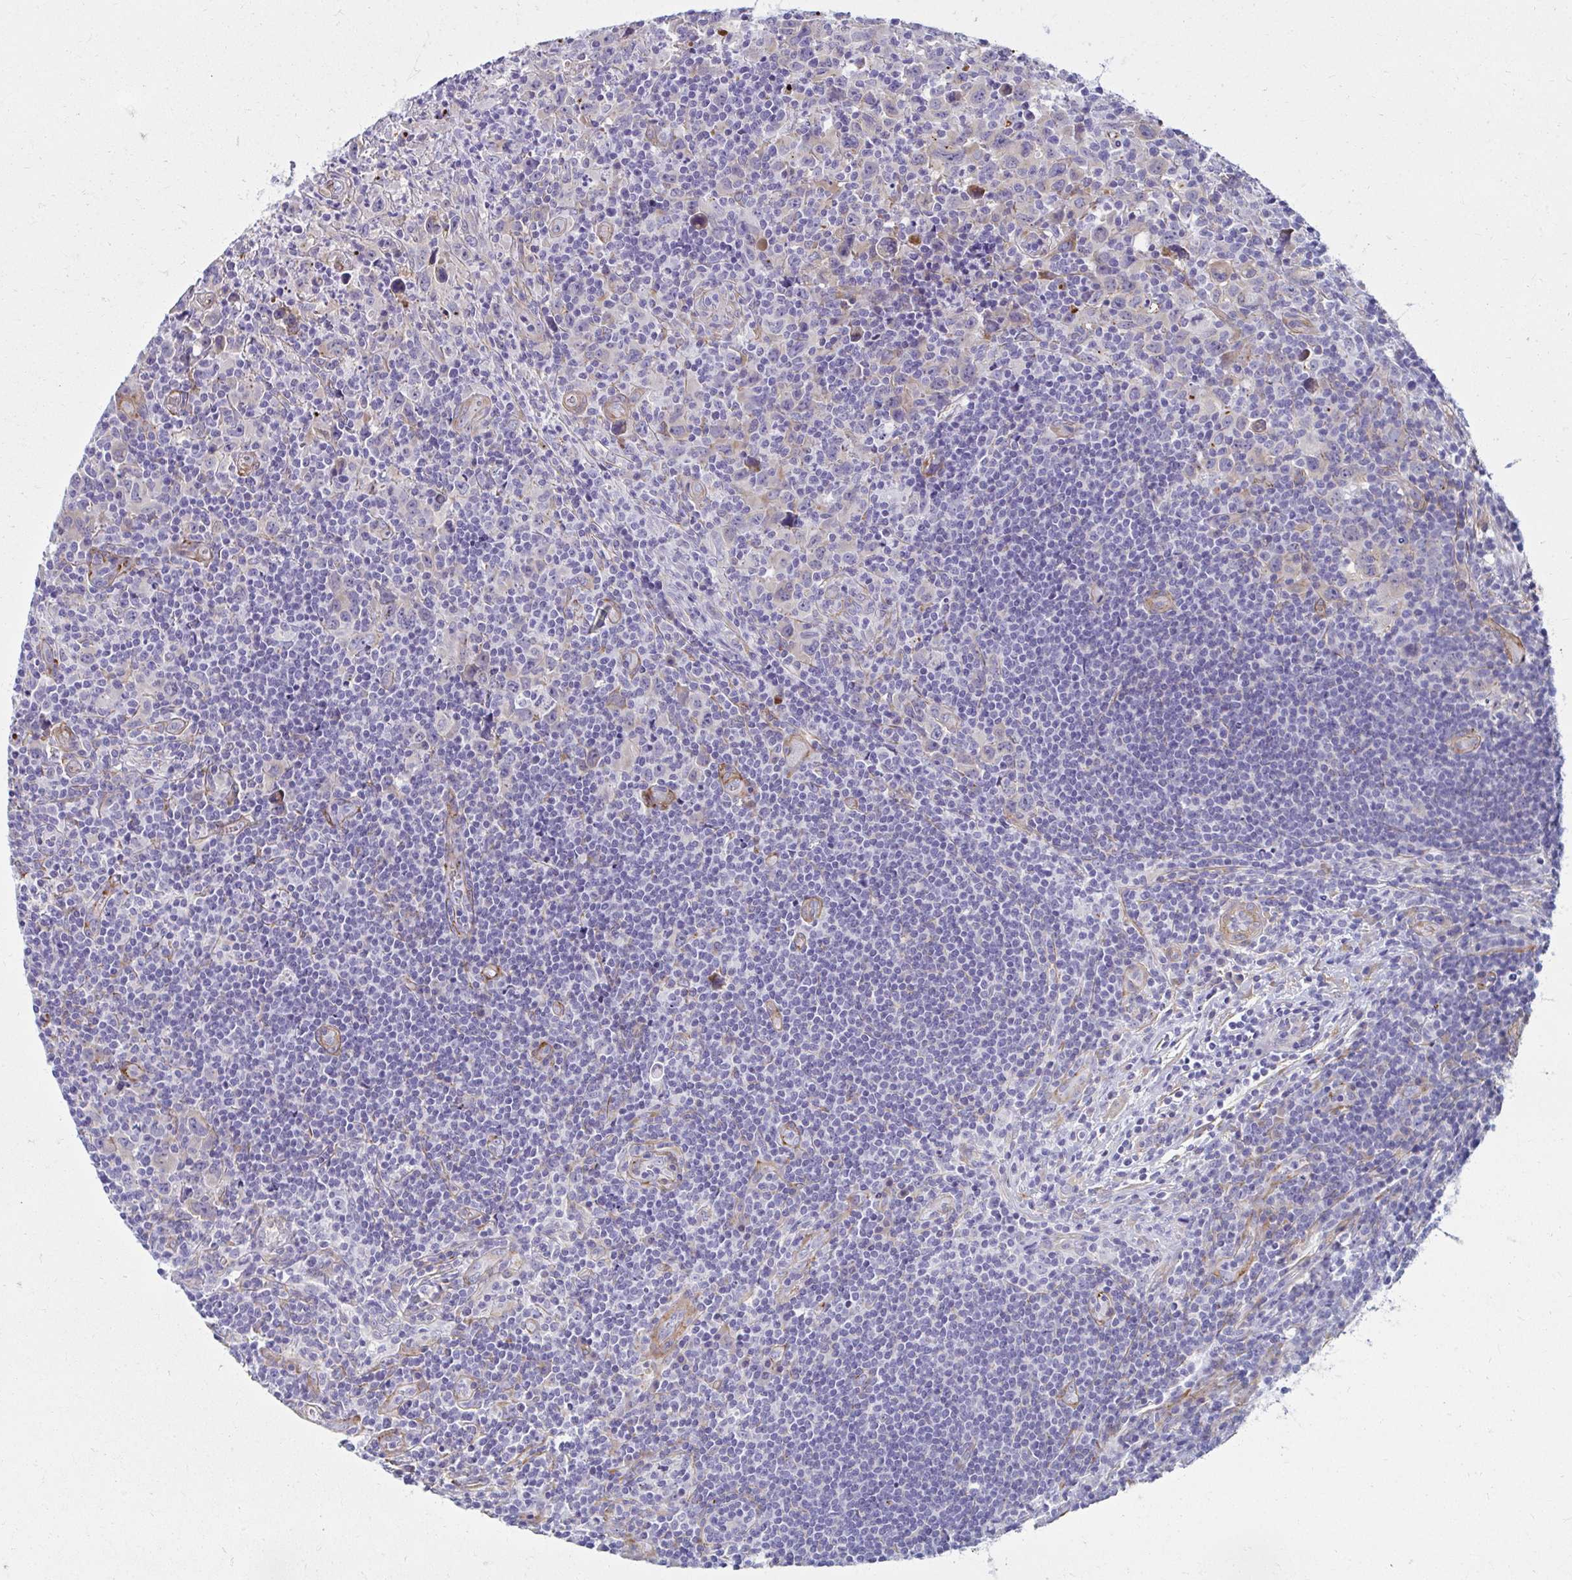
{"staining": {"intensity": "negative", "quantity": "none", "location": "none"}, "tissue": "lymphoma", "cell_type": "Tumor cells", "image_type": "cancer", "snomed": [{"axis": "morphology", "description": "Hodgkin's disease, NOS"}, {"axis": "topography", "description": "Lymph node"}], "caption": "A micrograph of human Hodgkin's disease is negative for staining in tumor cells.", "gene": "ANKRD62", "patient": {"sex": "female", "age": 18}}